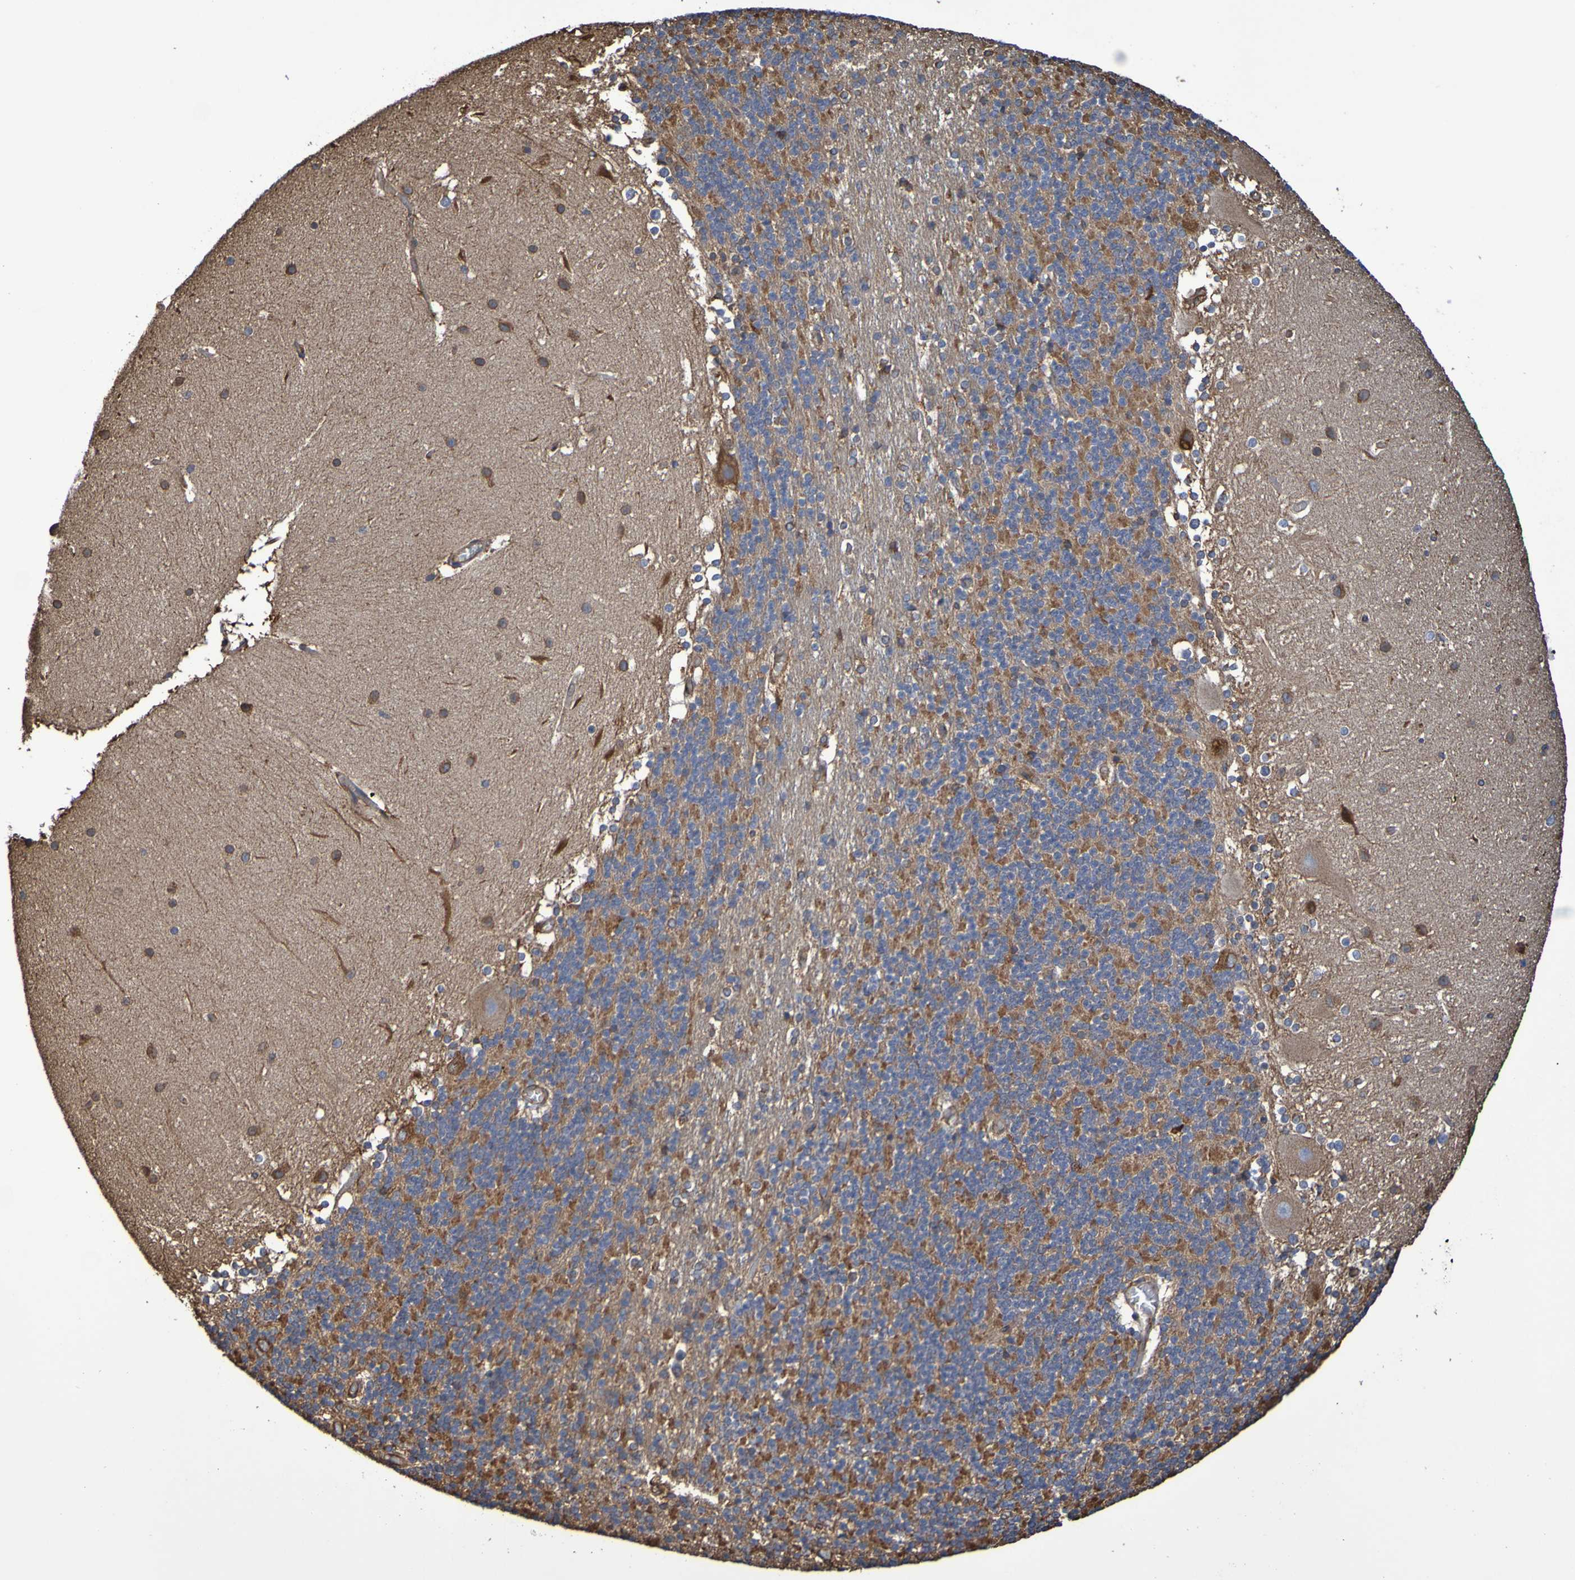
{"staining": {"intensity": "moderate", "quantity": ">75%", "location": "cytoplasmic/membranous"}, "tissue": "cerebellum", "cell_type": "Cells in granular layer", "image_type": "normal", "snomed": [{"axis": "morphology", "description": "Normal tissue, NOS"}, {"axis": "topography", "description": "Cerebellum"}], "caption": "Protein expression analysis of unremarkable human cerebellum reveals moderate cytoplasmic/membranous expression in about >75% of cells in granular layer. (Brightfield microscopy of DAB IHC at high magnification).", "gene": "RAB11A", "patient": {"sex": "female", "age": 19}}